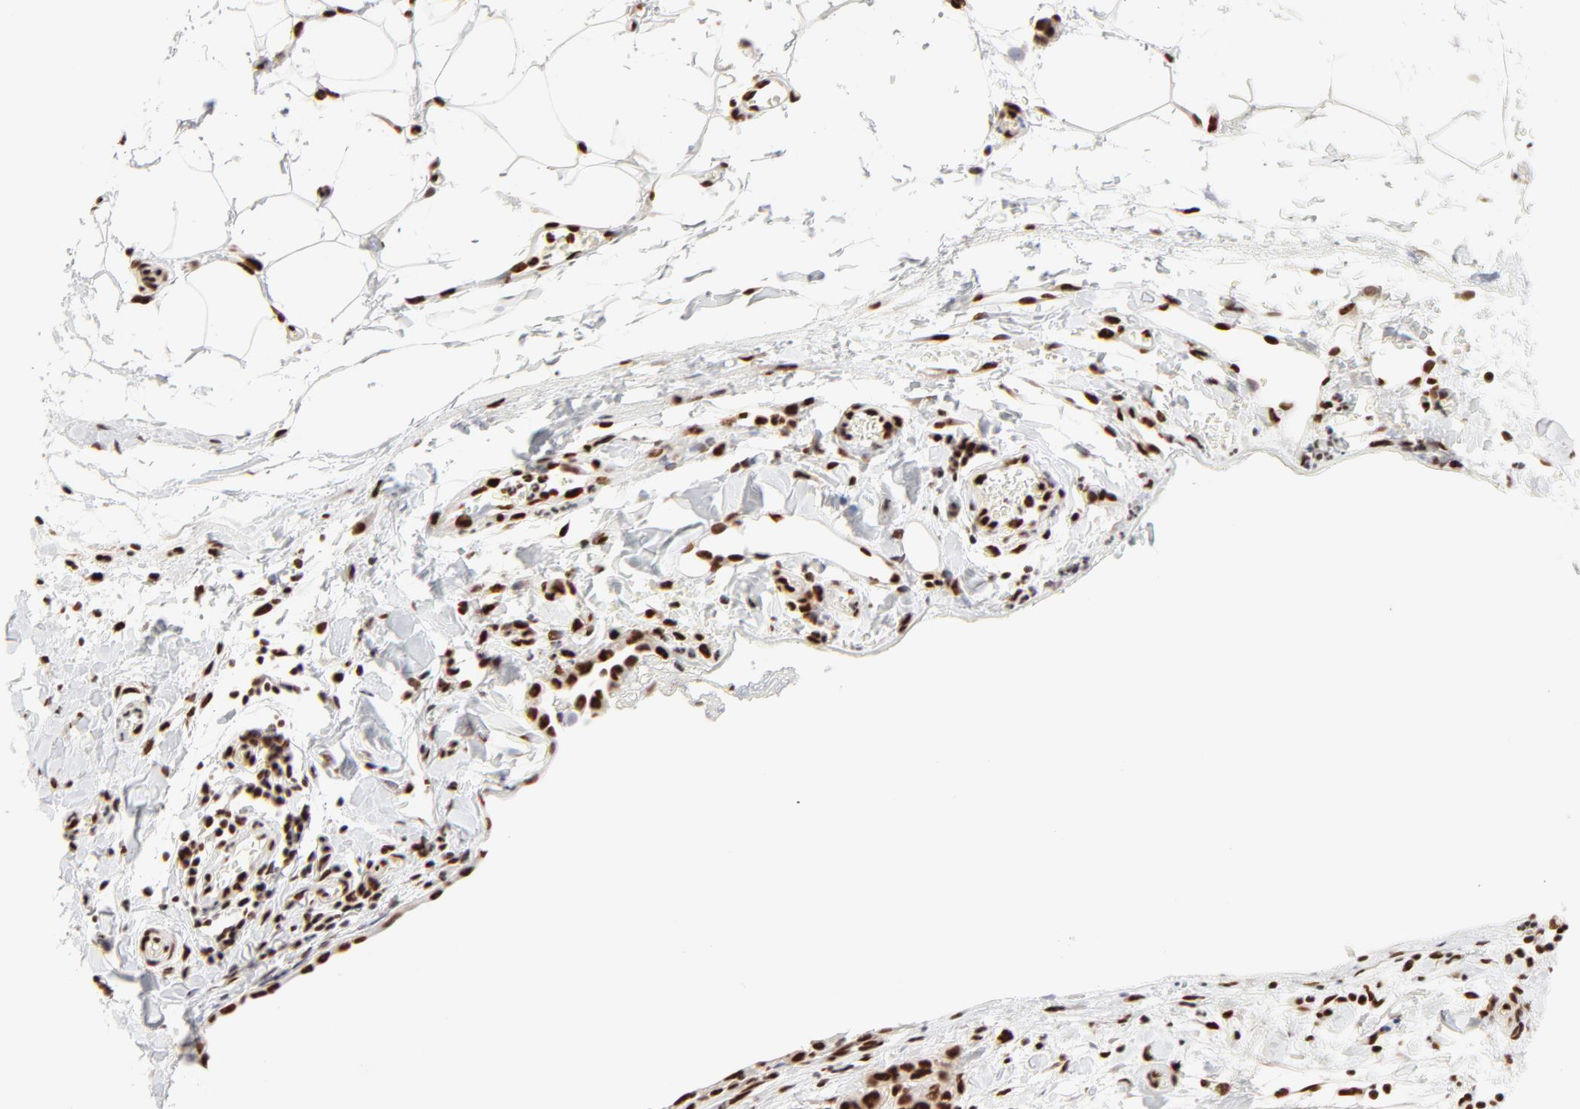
{"staining": {"intensity": "strong", "quantity": ">75%", "location": "nuclear"}, "tissue": "stomach cancer", "cell_type": "Tumor cells", "image_type": "cancer", "snomed": [{"axis": "morphology", "description": "Adenocarcinoma, NOS"}, {"axis": "topography", "description": "Stomach, upper"}], "caption": "This is a photomicrograph of immunohistochemistry staining of stomach cancer, which shows strong expression in the nuclear of tumor cells.", "gene": "TARDBP", "patient": {"sex": "male", "age": 47}}